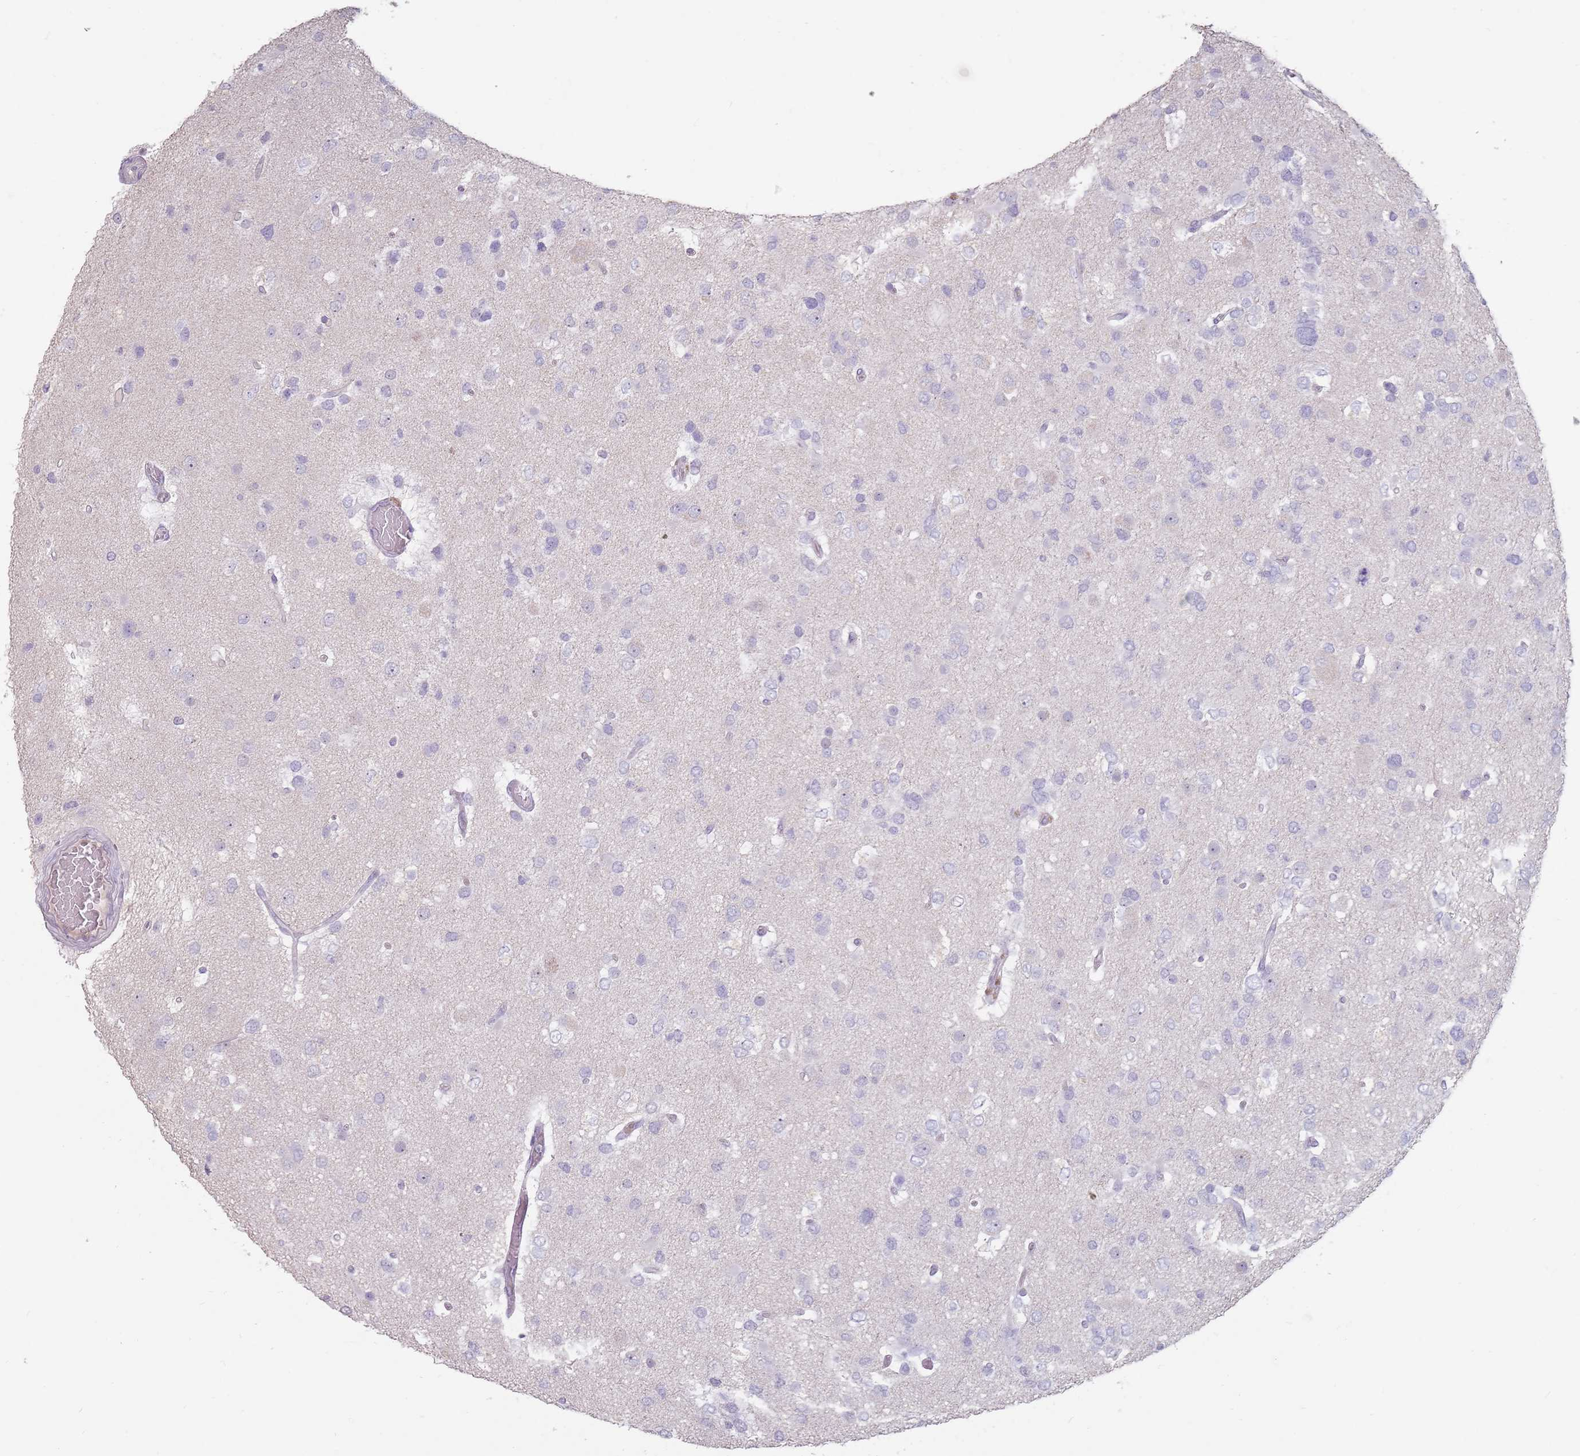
{"staining": {"intensity": "negative", "quantity": "none", "location": "none"}, "tissue": "glioma", "cell_type": "Tumor cells", "image_type": "cancer", "snomed": [{"axis": "morphology", "description": "Glioma, malignant, High grade"}, {"axis": "topography", "description": "Brain"}], "caption": "The photomicrograph shows no staining of tumor cells in malignant glioma (high-grade). (DAB (3,3'-diaminobenzidine) immunohistochemistry with hematoxylin counter stain).", "gene": "STYK1", "patient": {"sex": "male", "age": 53}}